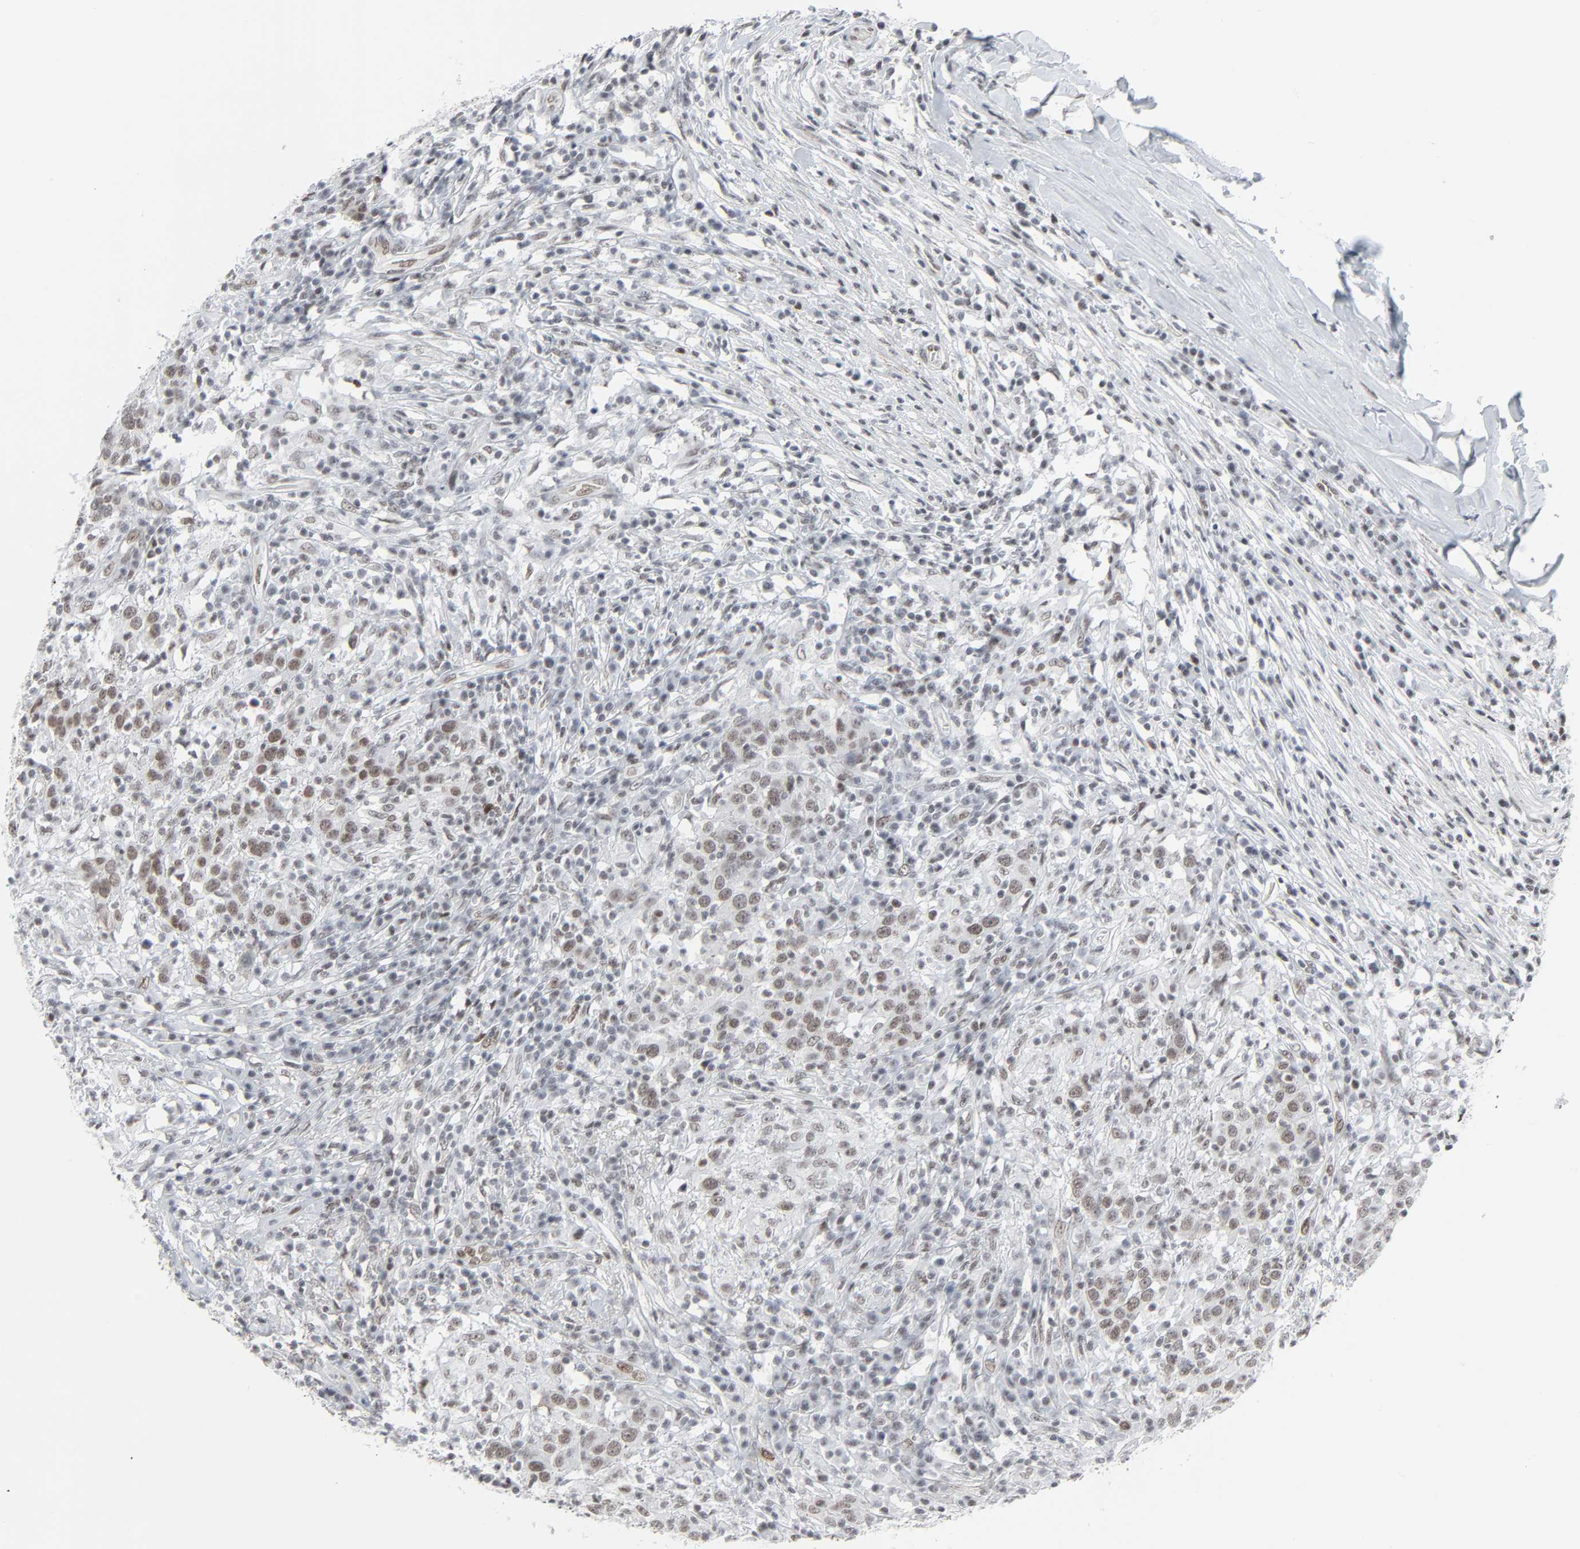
{"staining": {"intensity": "moderate", "quantity": ">75%", "location": "nuclear"}, "tissue": "head and neck cancer", "cell_type": "Tumor cells", "image_type": "cancer", "snomed": [{"axis": "morphology", "description": "Adenocarcinoma, NOS"}, {"axis": "topography", "description": "Salivary gland"}, {"axis": "topography", "description": "Head-Neck"}], "caption": "Moderate nuclear positivity is appreciated in about >75% of tumor cells in head and neck adenocarcinoma.", "gene": "FBXO28", "patient": {"sex": "female", "age": 65}}